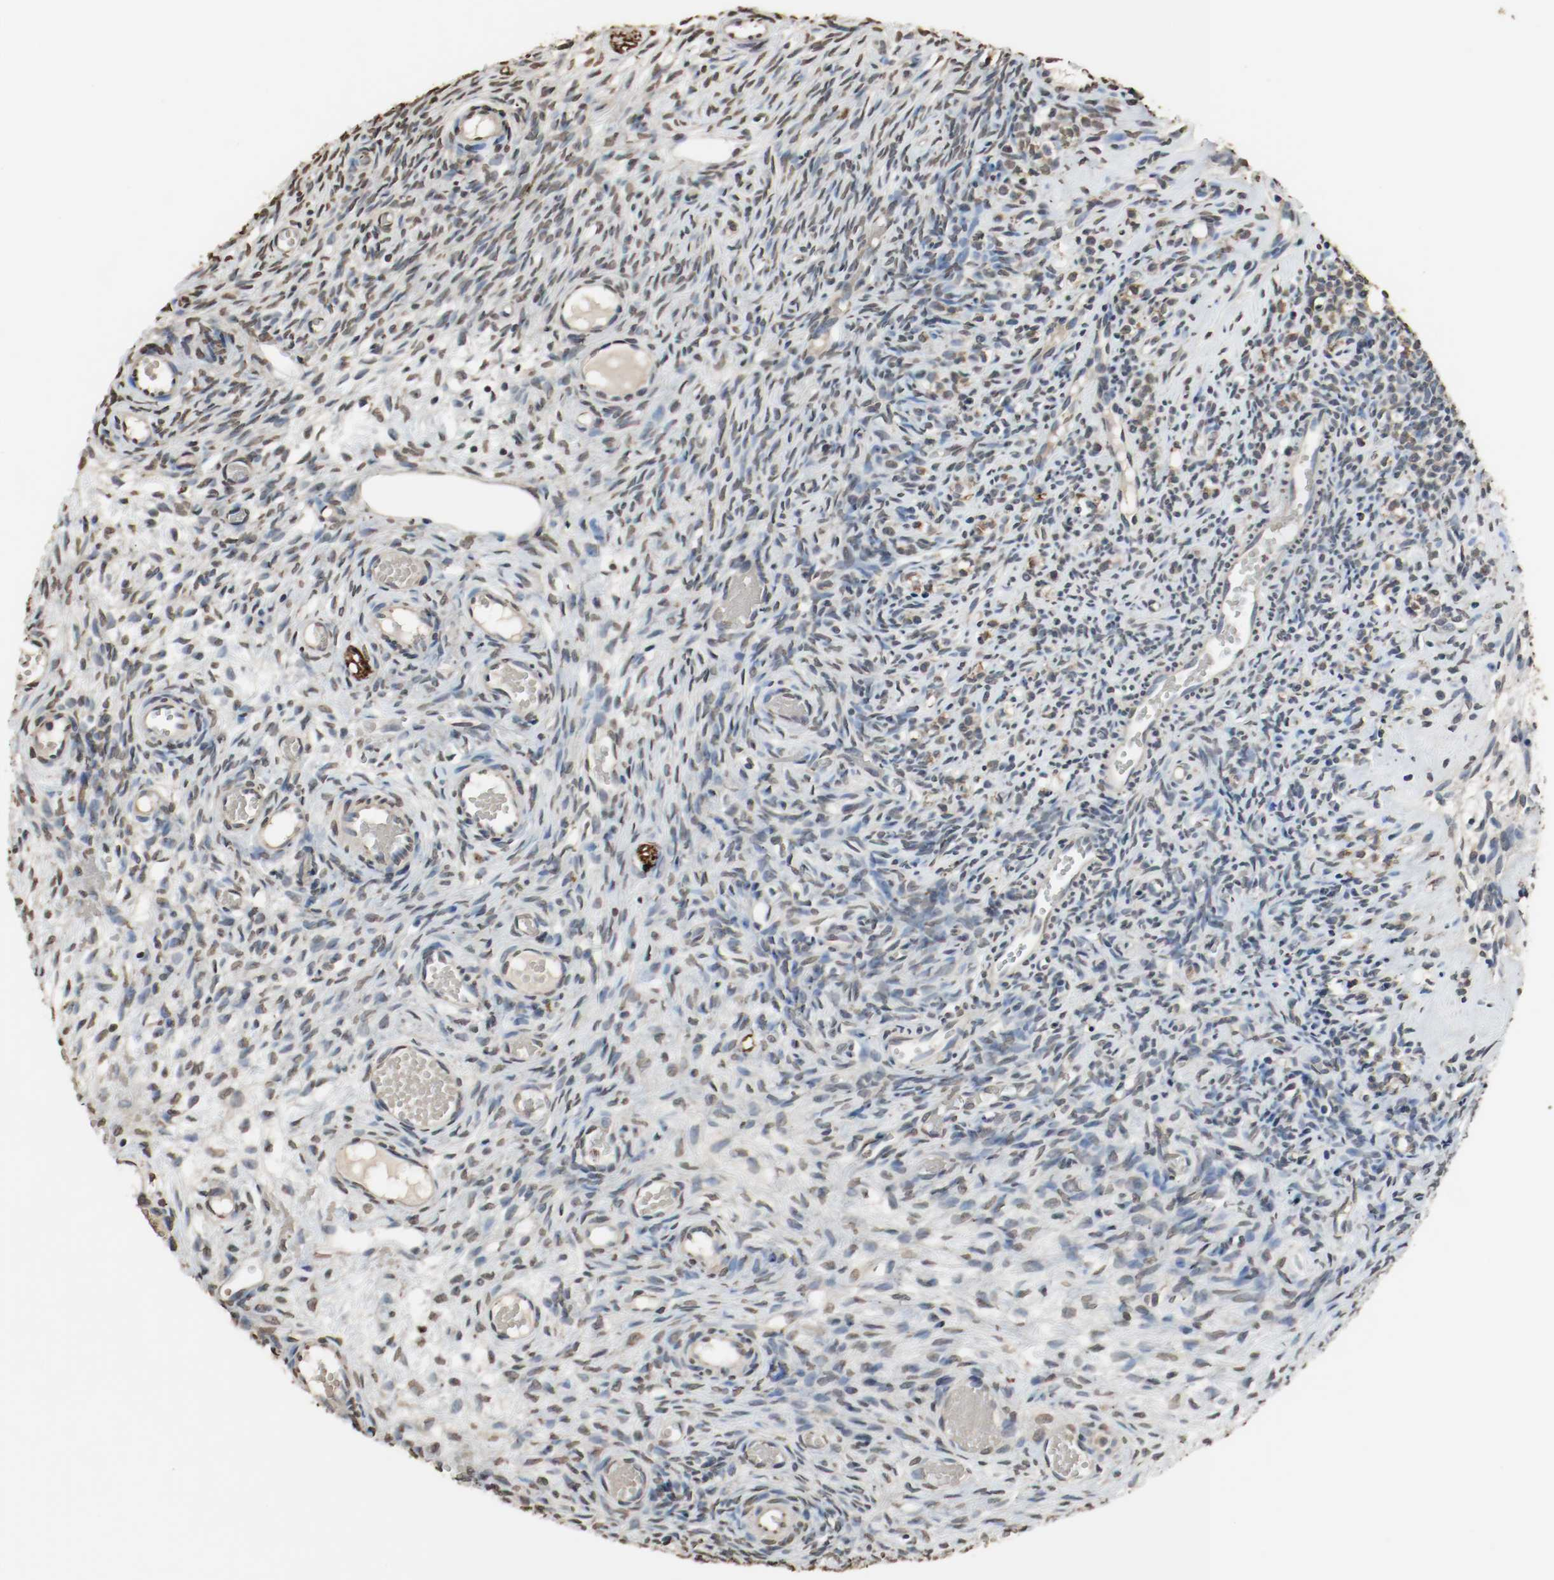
{"staining": {"intensity": "negative", "quantity": "none", "location": "none"}, "tissue": "ovary", "cell_type": "Follicle cells", "image_type": "normal", "snomed": [{"axis": "morphology", "description": "Normal tissue, NOS"}, {"axis": "topography", "description": "Ovary"}], "caption": "IHC image of unremarkable ovary: ovary stained with DAB (3,3'-diaminobenzidine) exhibits no significant protein expression in follicle cells. (DAB immunohistochemistry (IHC) visualized using brightfield microscopy, high magnification).", "gene": "RTN4", "patient": {"sex": "female", "age": 35}}